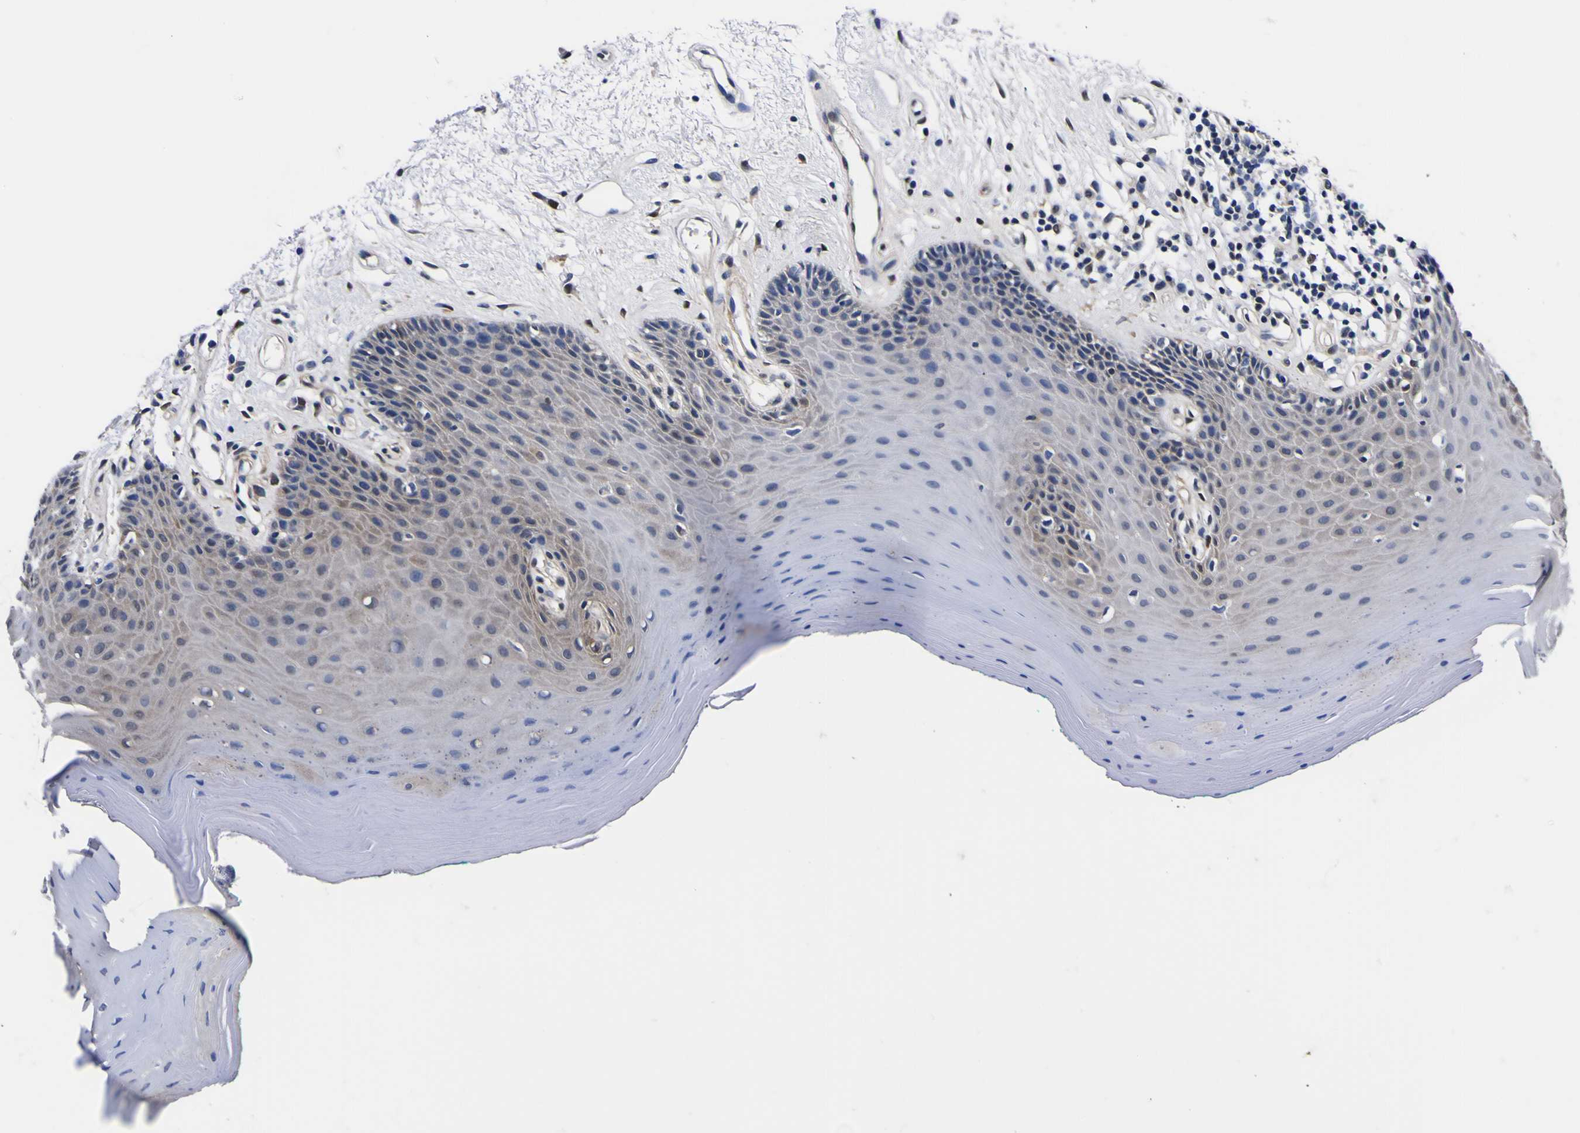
{"staining": {"intensity": "weak", "quantity": ">75%", "location": "cytoplasmic/membranous"}, "tissue": "oral mucosa", "cell_type": "Squamous epithelial cells", "image_type": "normal", "snomed": [{"axis": "morphology", "description": "Normal tissue, NOS"}, {"axis": "topography", "description": "Skeletal muscle"}, {"axis": "topography", "description": "Oral tissue"}], "caption": "High-magnification brightfield microscopy of benign oral mucosa stained with DAB (brown) and counterstained with hematoxylin (blue). squamous epithelial cells exhibit weak cytoplasmic/membranous positivity is identified in about>75% of cells.", "gene": "FAM110B", "patient": {"sex": "male", "age": 58}}